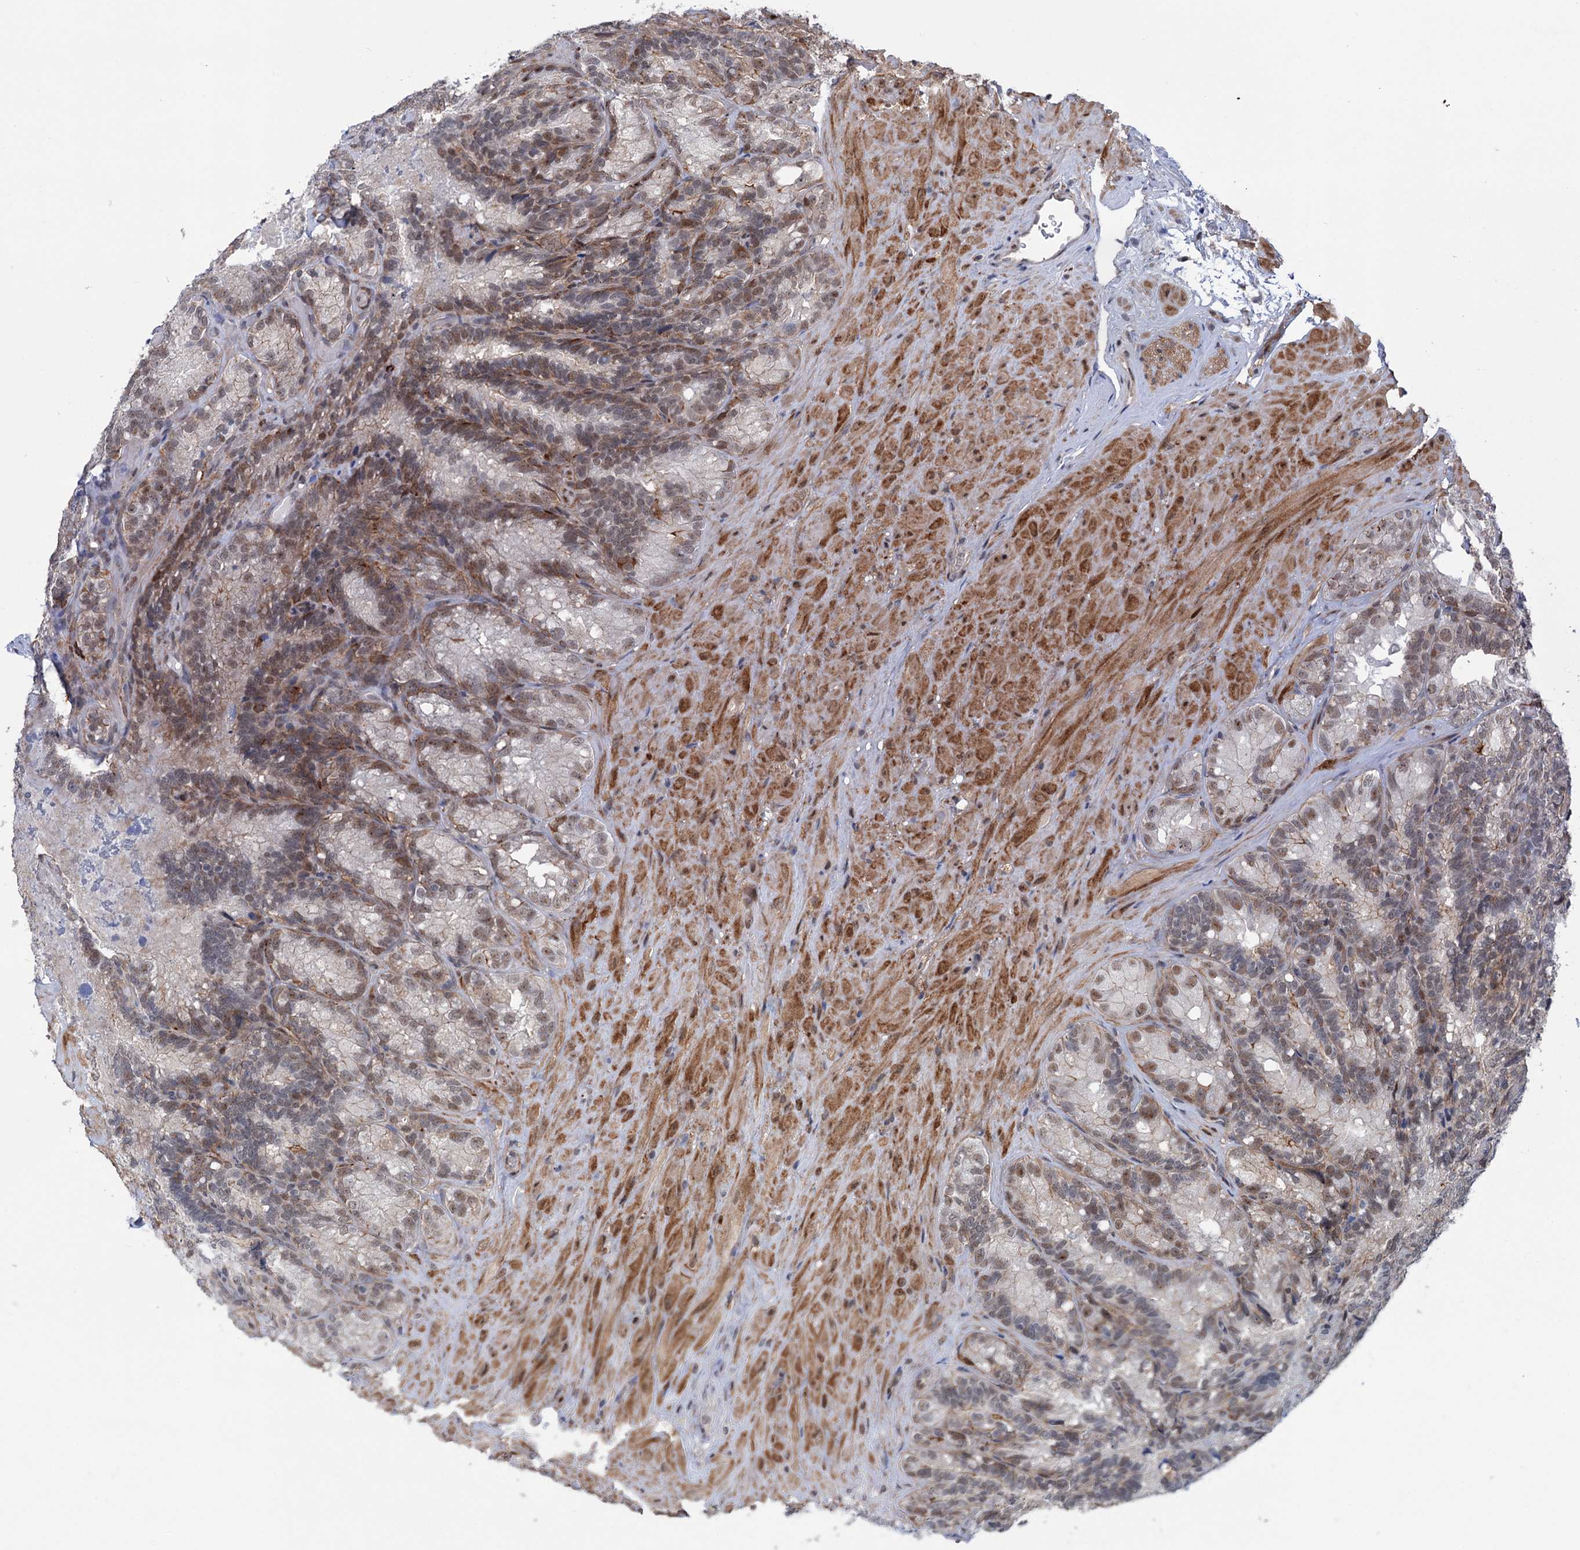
{"staining": {"intensity": "moderate", "quantity": ">75%", "location": "nuclear"}, "tissue": "seminal vesicle", "cell_type": "Glandular cells", "image_type": "normal", "snomed": [{"axis": "morphology", "description": "Normal tissue, NOS"}, {"axis": "topography", "description": "Seminal veicle"}], "caption": "Immunohistochemistry (IHC) staining of unremarkable seminal vesicle, which reveals medium levels of moderate nuclear positivity in approximately >75% of glandular cells indicating moderate nuclear protein positivity. The staining was performed using DAB (3,3'-diaminobenzidine) (brown) for protein detection and nuclei were counterstained in hematoxylin (blue).", "gene": "FAM53A", "patient": {"sex": "male", "age": 60}}